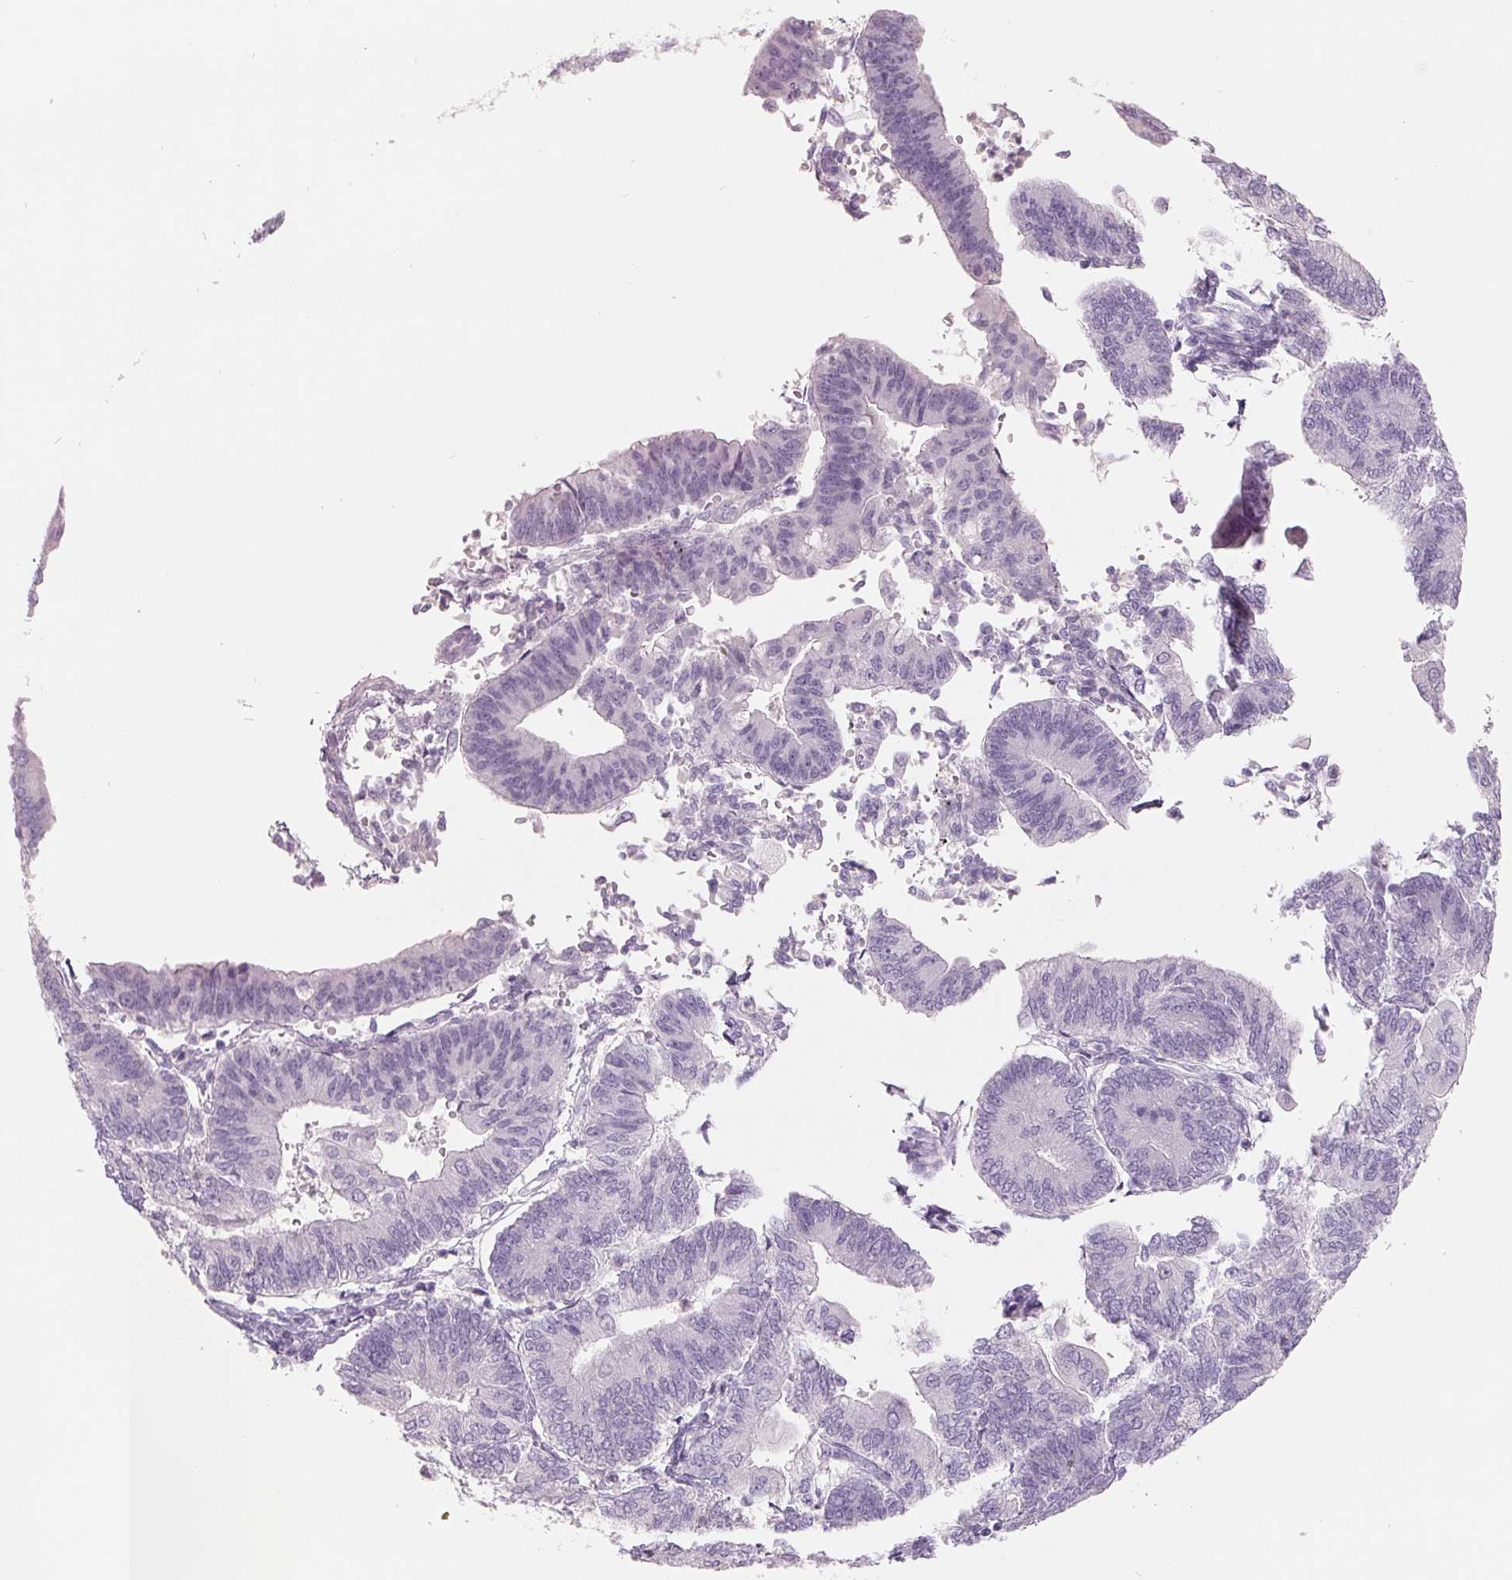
{"staining": {"intensity": "negative", "quantity": "none", "location": "none"}, "tissue": "endometrial cancer", "cell_type": "Tumor cells", "image_type": "cancer", "snomed": [{"axis": "morphology", "description": "Adenocarcinoma, NOS"}, {"axis": "topography", "description": "Endometrium"}], "caption": "The photomicrograph reveals no significant positivity in tumor cells of adenocarcinoma (endometrial).", "gene": "FTCD", "patient": {"sex": "female", "age": 65}}